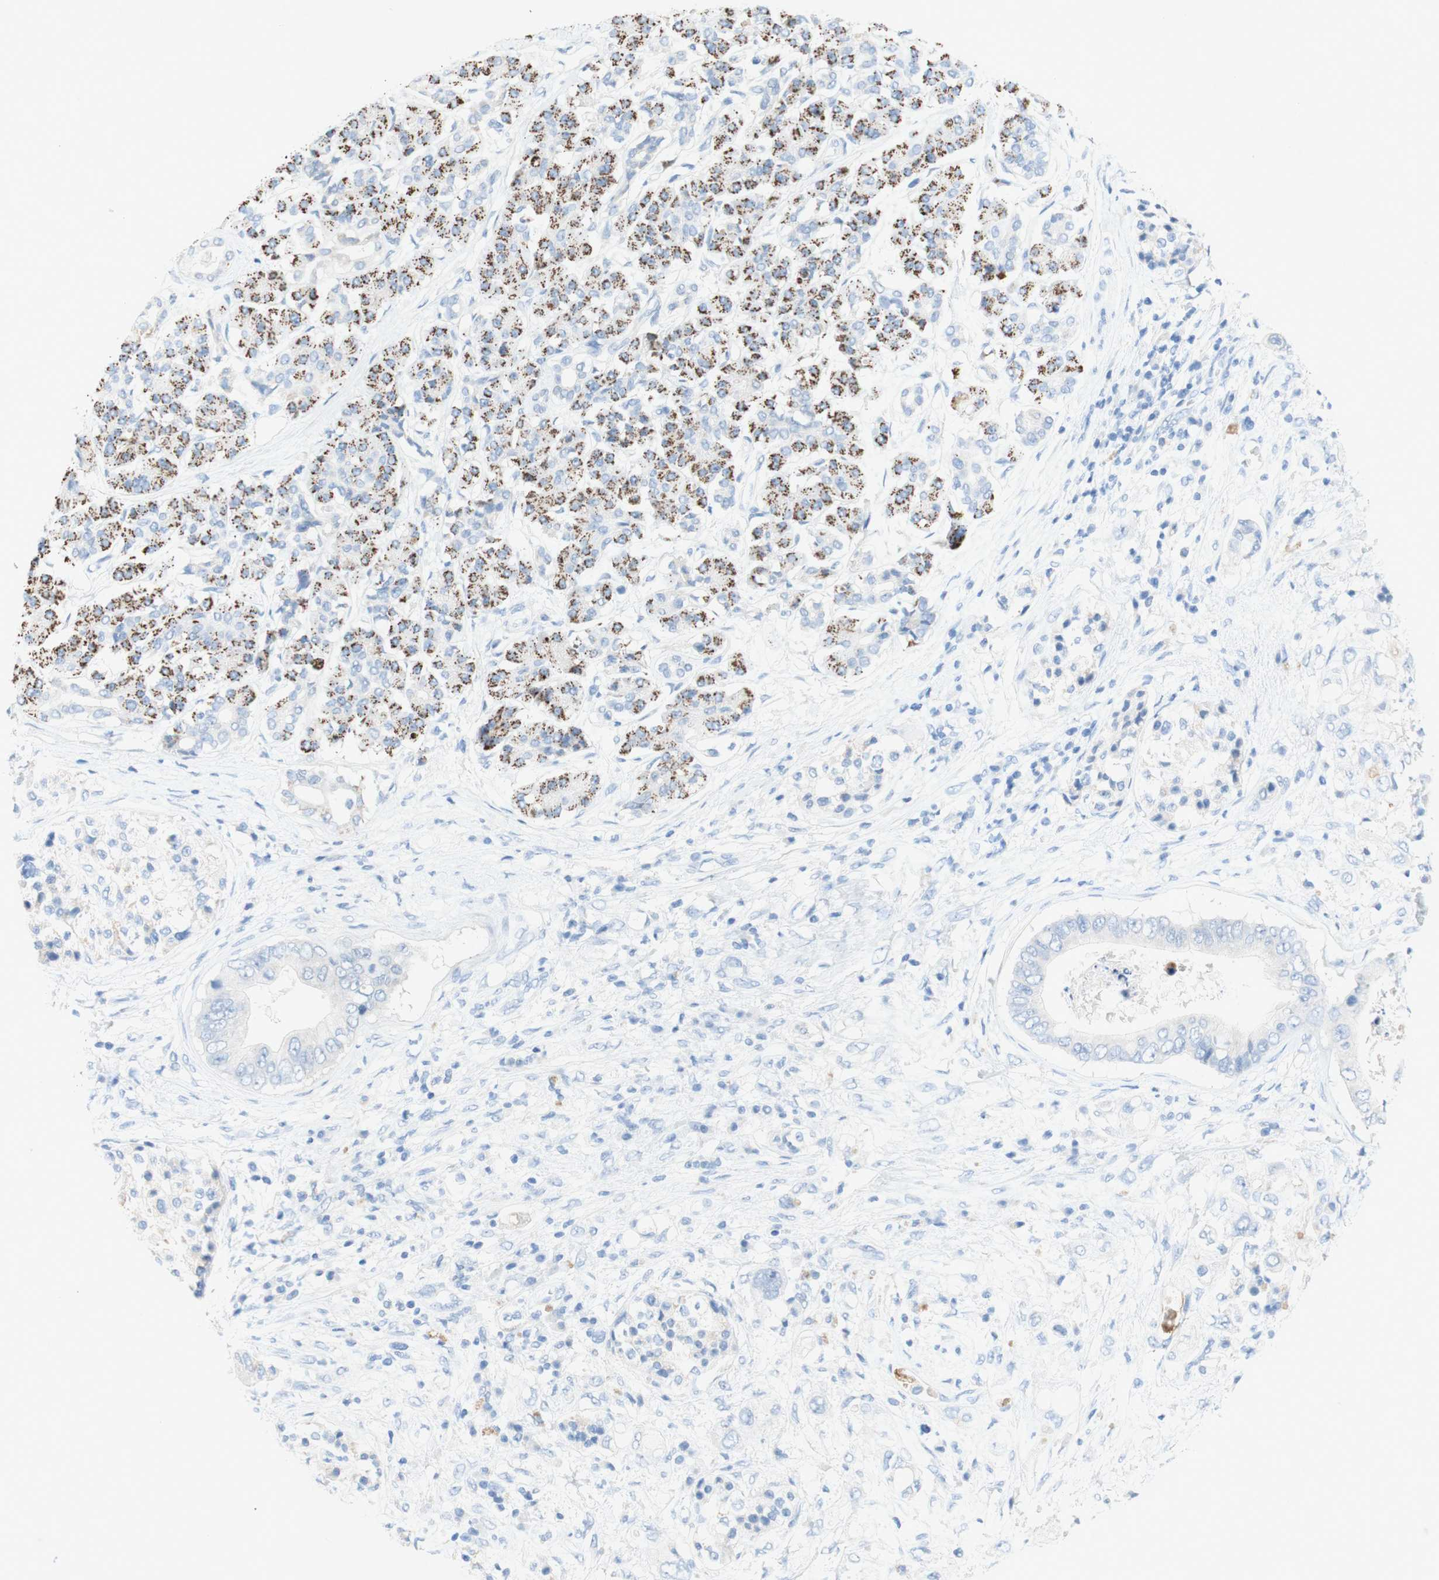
{"staining": {"intensity": "negative", "quantity": "none", "location": "none"}, "tissue": "pancreatic cancer", "cell_type": "Tumor cells", "image_type": "cancer", "snomed": [{"axis": "morphology", "description": "Adenocarcinoma, NOS"}, {"axis": "topography", "description": "Pancreas"}], "caption": "The IHC photomicrograph has no significant staining in tumor cells of adenocarcinoma (pancreatic) tissue.", "gene": "POLR2J3", "patient": {"sex": "female", "age": 56}}